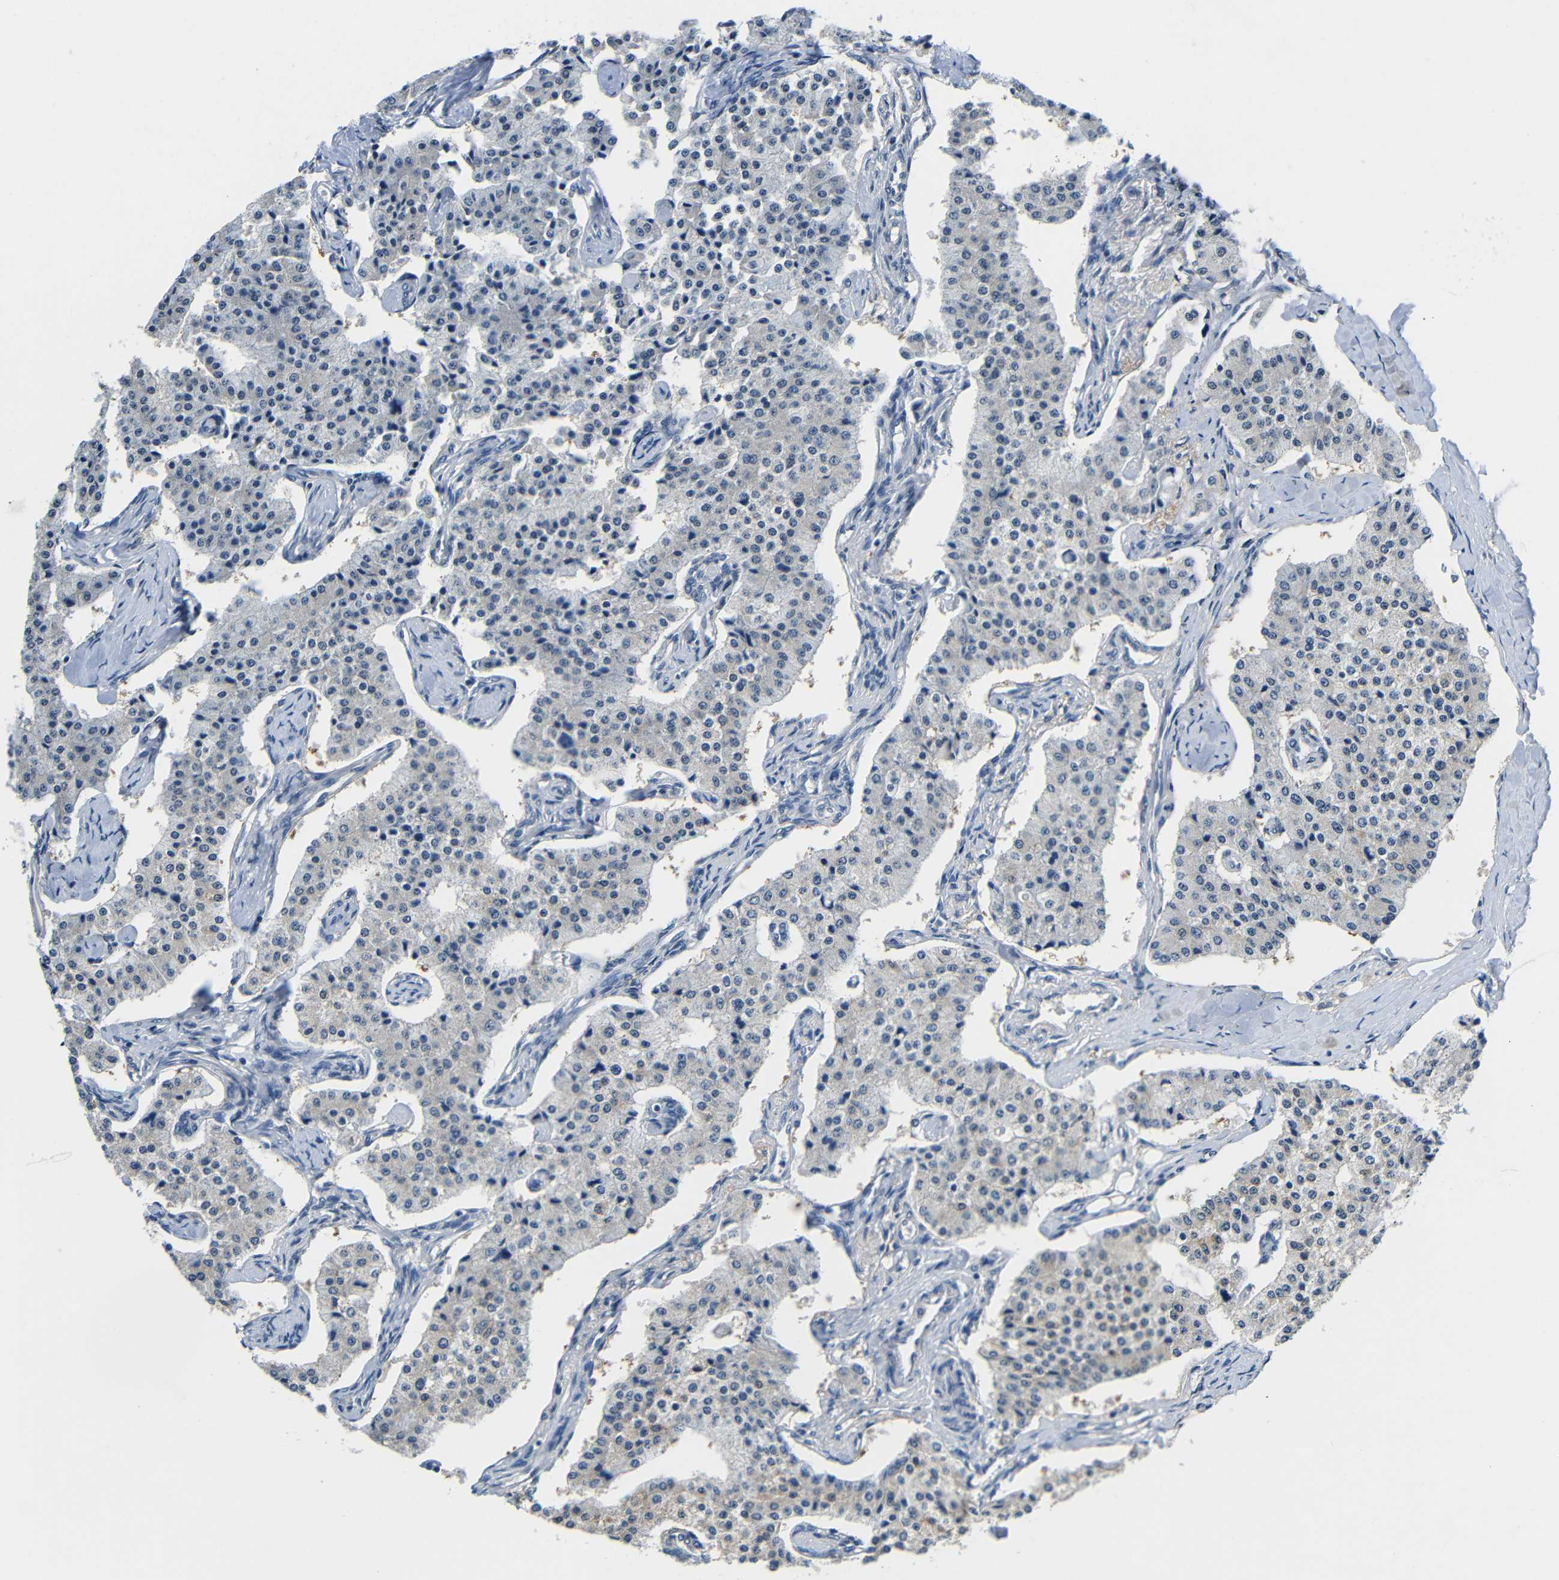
{"staining": {"intensity": "weak", "quantity": "25%-75%", "location": "cytoplasmic/membranous"}, "tissue": "carcinoid", "cell_type": "Tumor cells", "image_type": "cancer", "snomed": [{"axis": "morphology", "description": "Carcinoid, malignant, NOS"}, {"axis": "topography", "description": "Colon"}], "caption": "The micrograph shows immunohistochemical staining of carcinoid (malignant). There is weak cytoplasmic/membranous staining is identified in about 25%-75% of tumor cells. Using DAB (3,3'-diaminobenzidine) (brown) and hematoxylin (blue) stains, captured at high magnification using brightfield microscopy.", "gene": "NEGR1", "patient": {"sex": "female", "age": 52}}